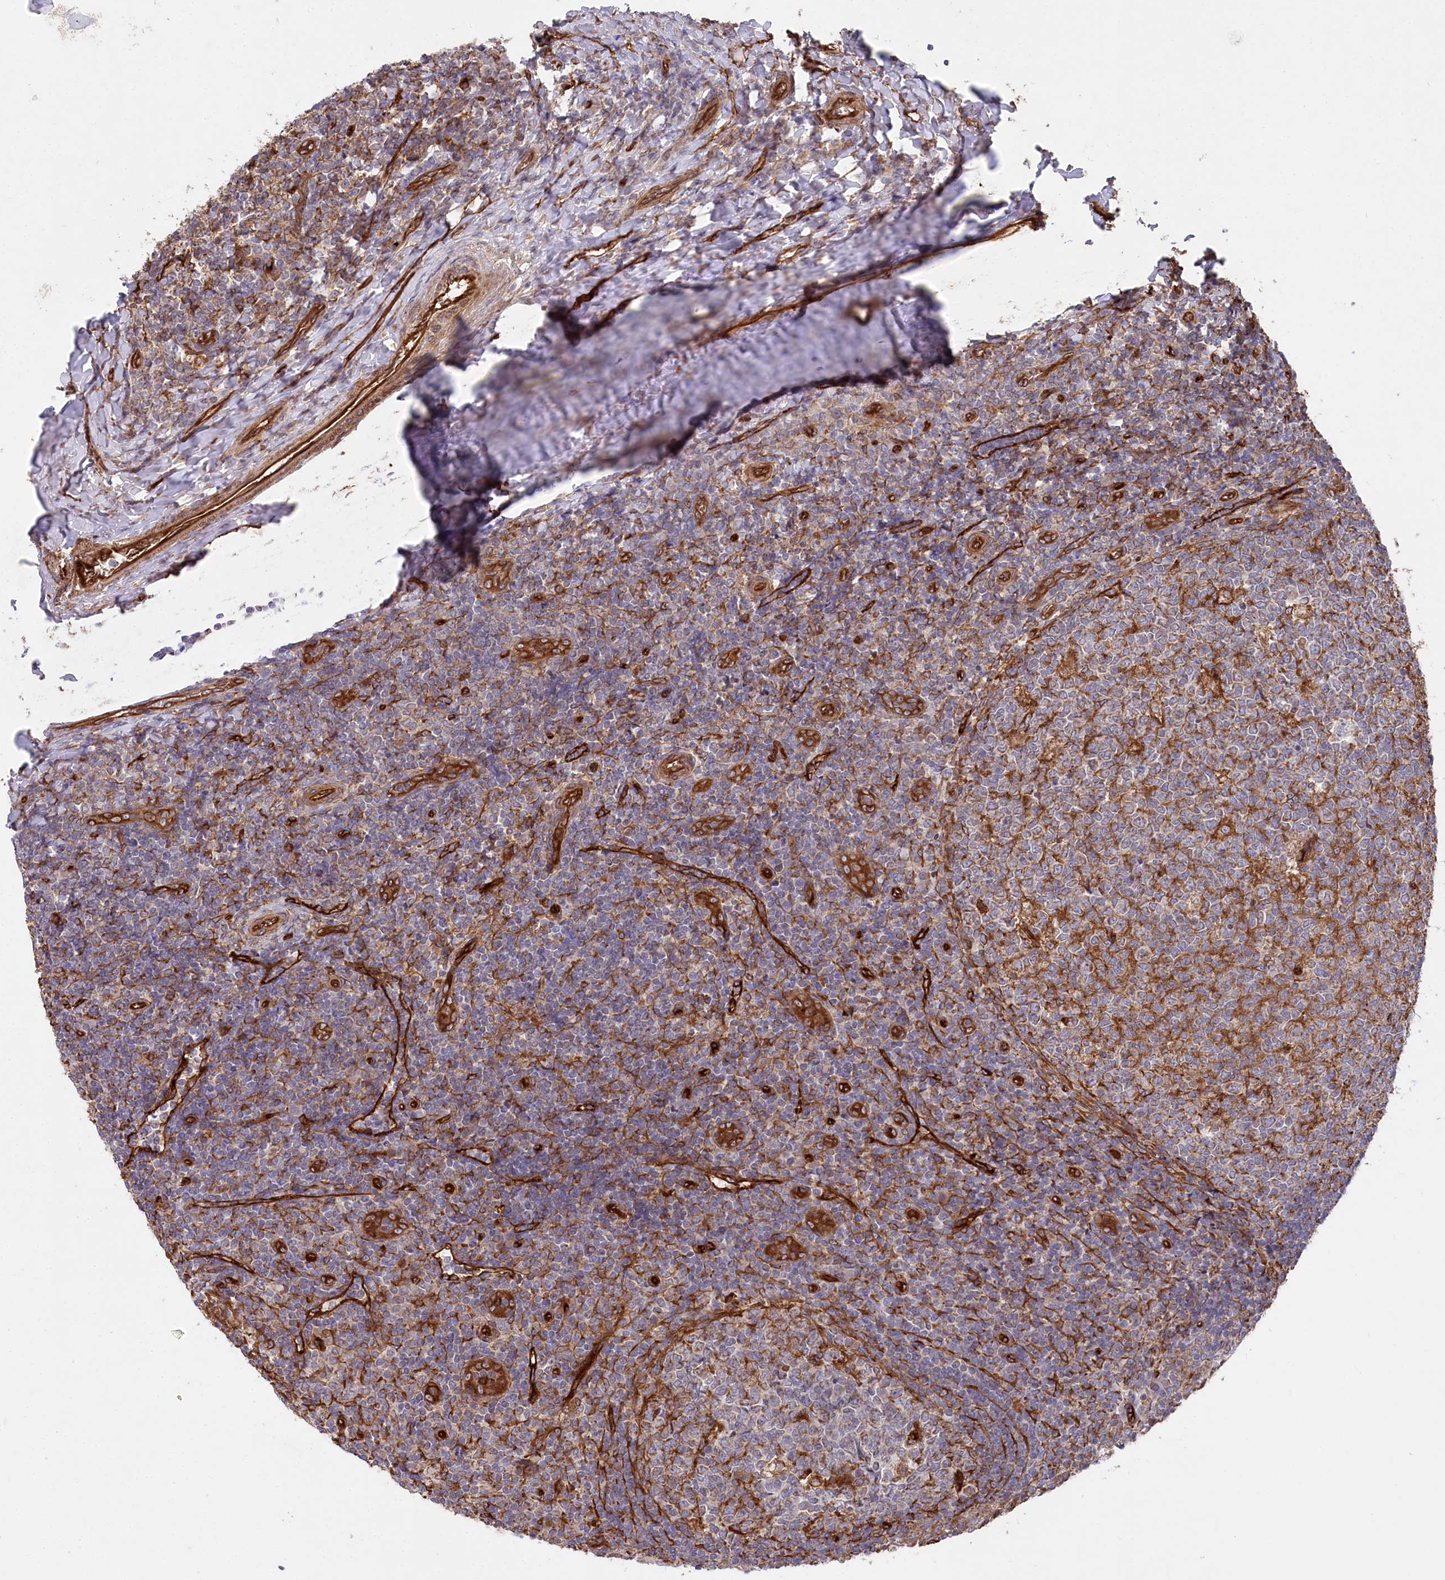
{"staining": {"intensity": "moderate", "quantity": "25%-75%", "location": "cytoplasmic/membranous"}, "tissue": "tonsil", "cell_type": "Germinal center cells", "image_type": "normal", "snomed": [{"axis": "morphology", "description": "Normal tissue, NOS"}, {"axis": "topography", "description": "Tonsil"}], "caption": "This histopathology image displays IHC staining of normal tonsil, with medium moderate cytoplasmic/membranous expression in about 25%-75% of germinal center cells.", "gene": "MTPAP", "patient": {"sex": "female", "age": 19}}